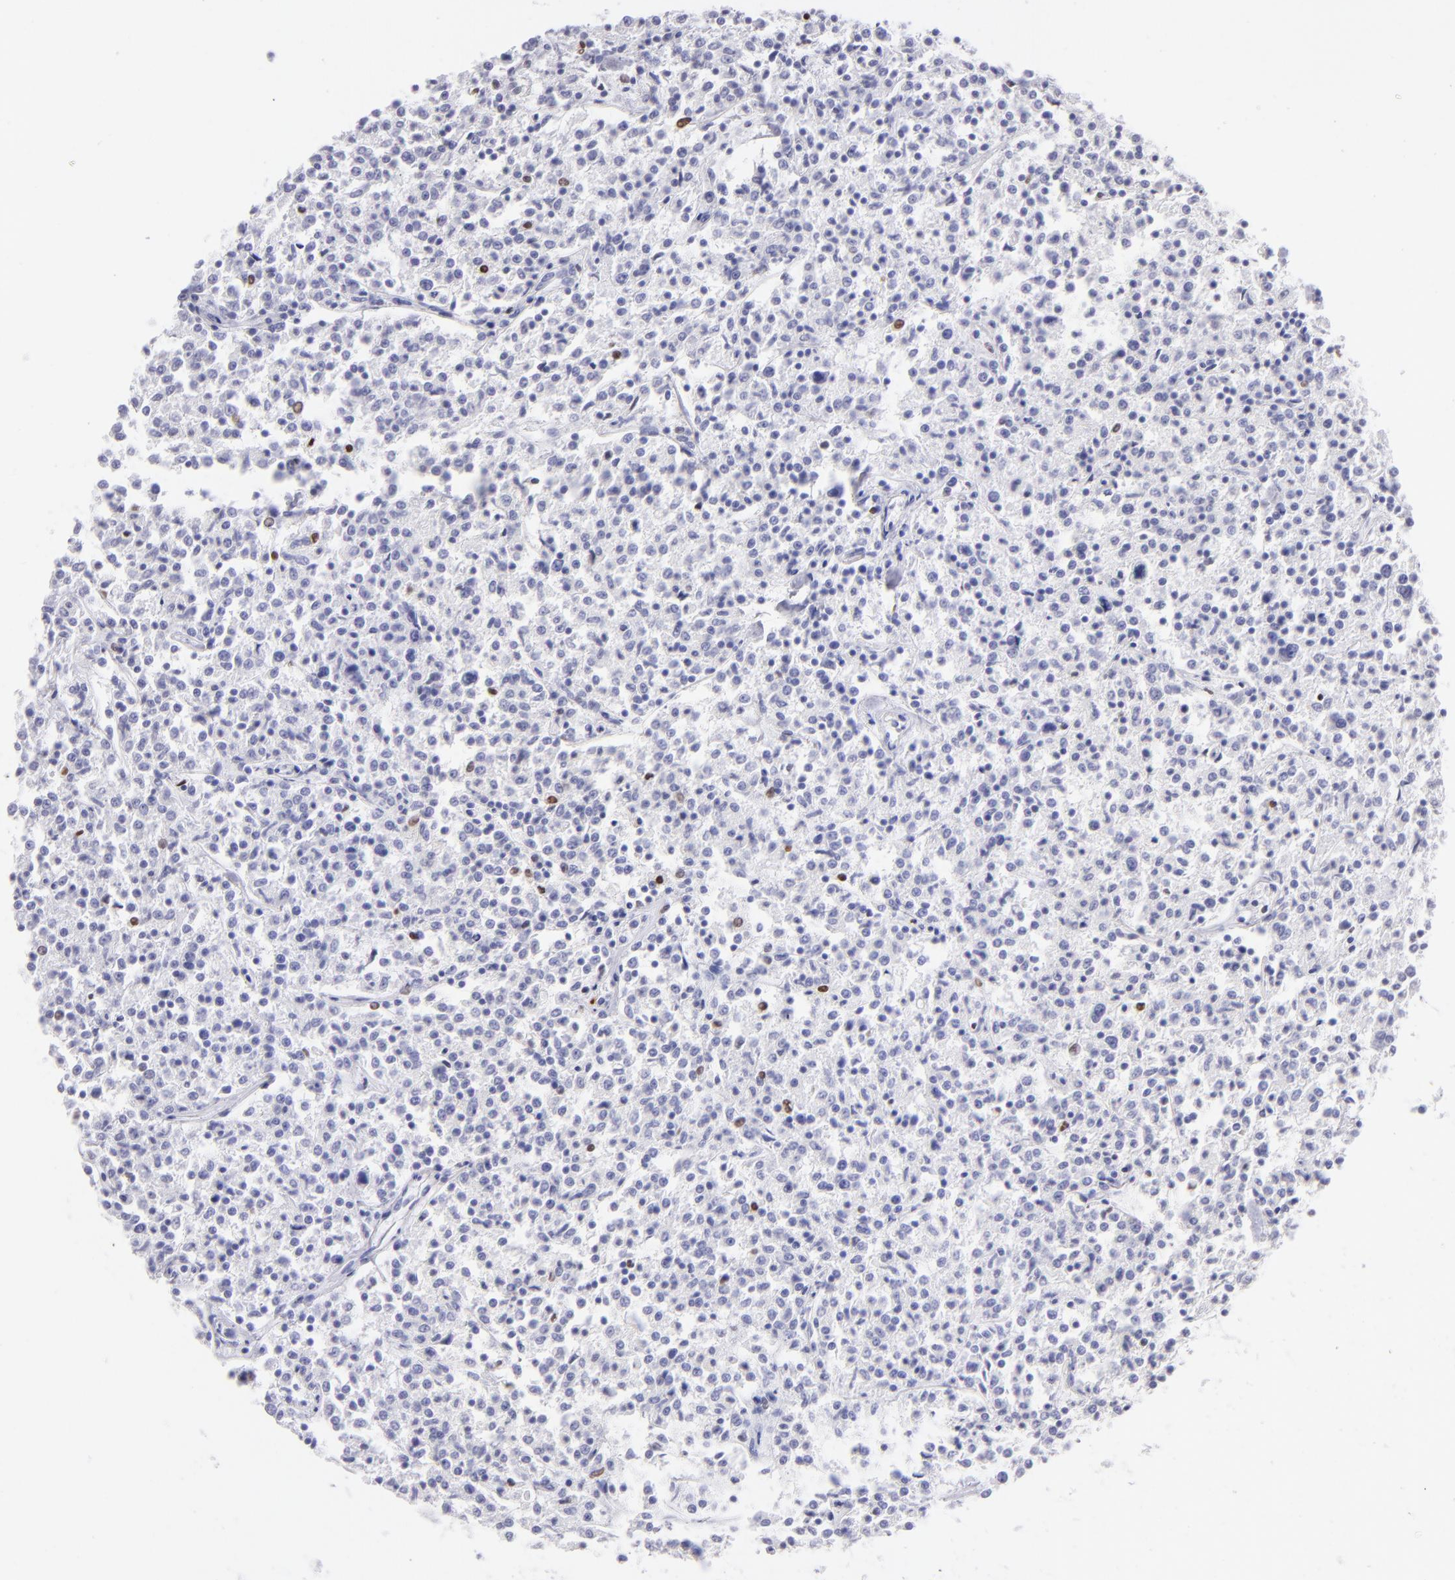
{"staining": {"intensity": "negative", "quantity": "none", "location": "none"}, "tissue": "lymphoma", "cell_type": "Tumor cells", "image_type": "cancer", "snomed": [{"axis": "morphology", "description": "Malignant lymphoma, non-Hodgkin's type, Low grade"}, {"axis": "topography", "description": "Small intestine"}], "caption": "Immunohistochemistry (IHC) photomicrograph of neoplastic tissue: low-grade malignant lymphoma, non-Hodgkin's type stained with DAB shows no significant protein expression in tumor cells.", "gene": "MITF", "patient": {"sex": "female", "age": 59}}